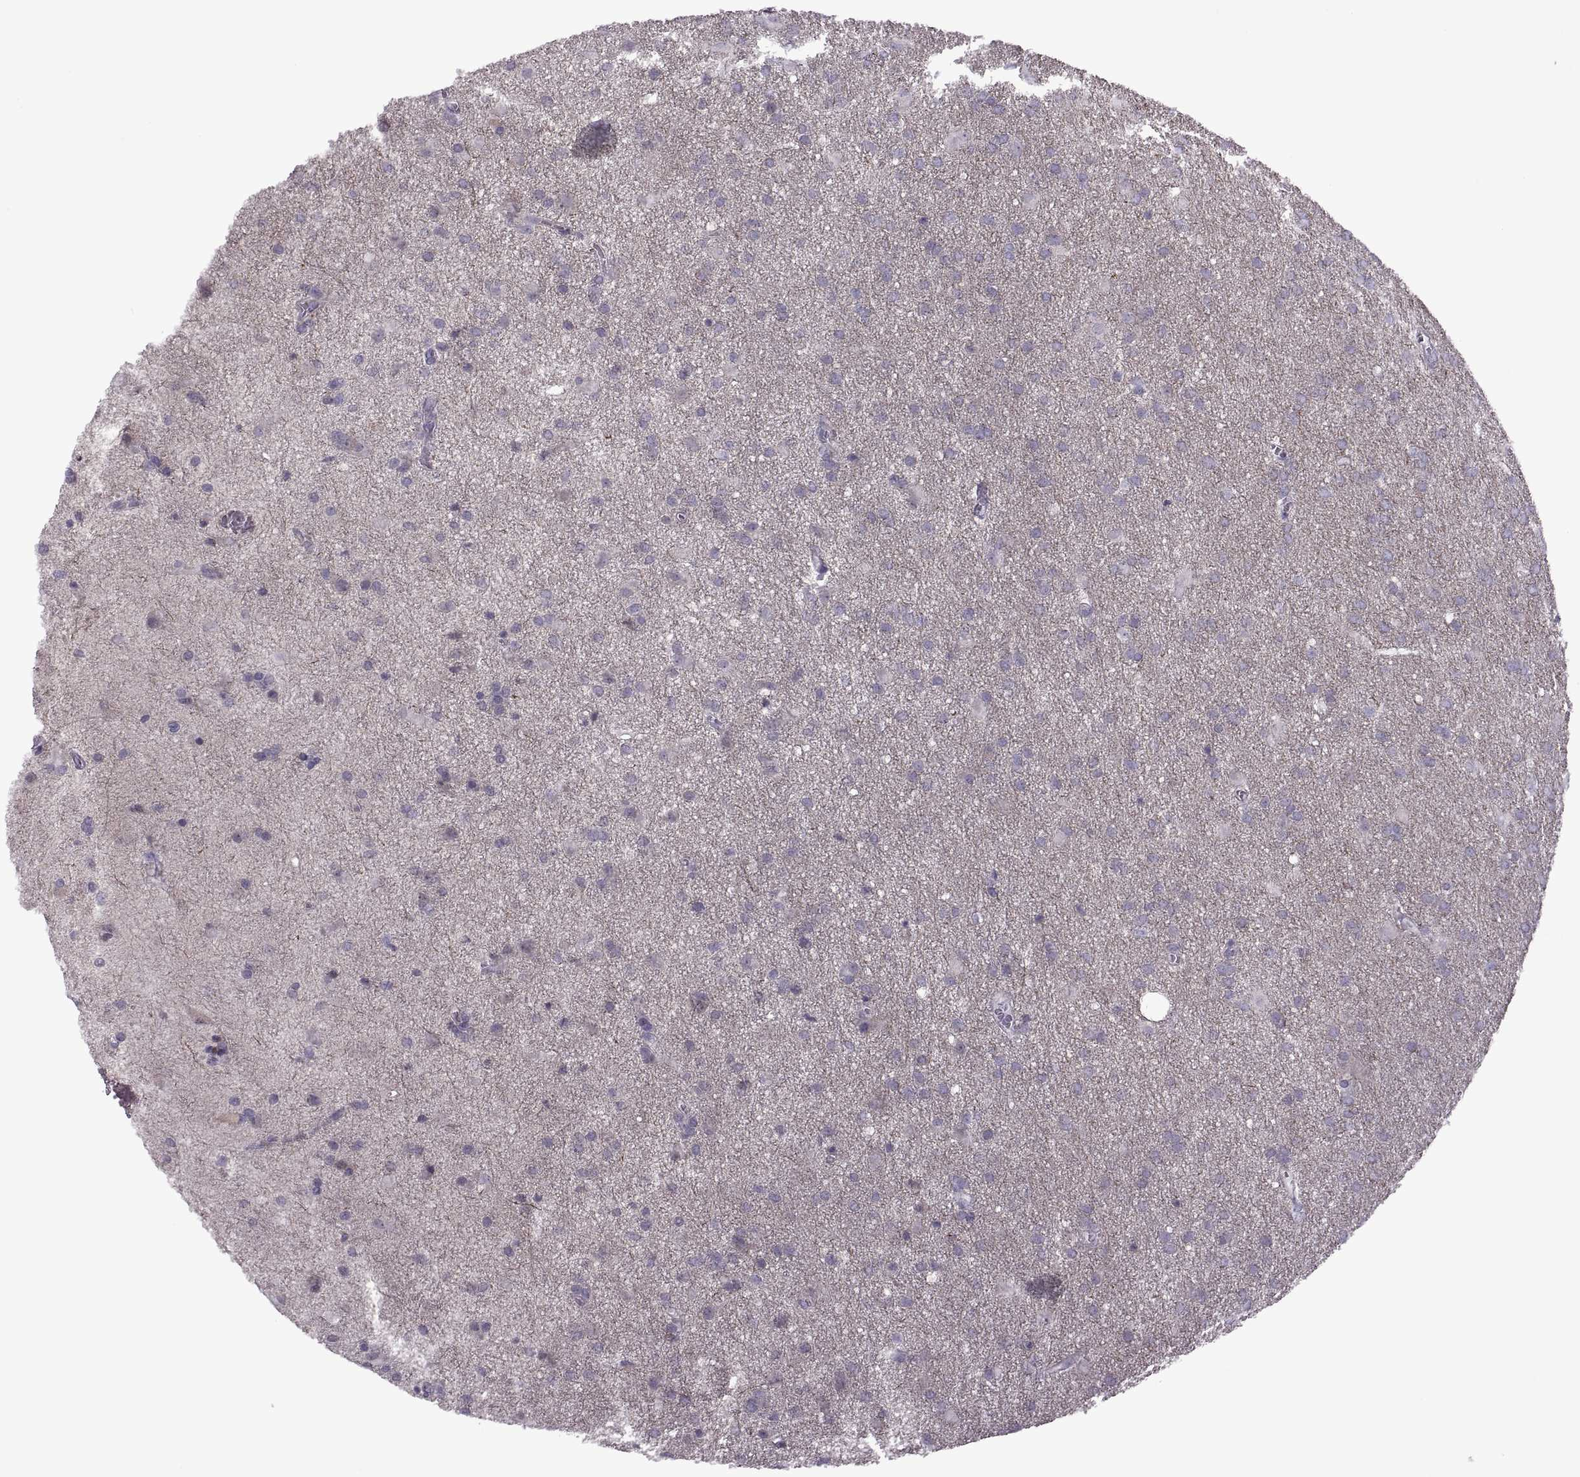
{"staining": {"intensity": "negative", "quantity": "none", "location": "none"}, "tissue": "glioma", "cell_type": "Tumor cells", "image_type": "cancer", "snomed": [{"axis": "morphology", "description": "Glioma, malignant, Low grade"}, {"axis": "topography", "description": "Brain"}], "caption": "High magnification brightfield microscopy of malignant glioma (low-grade) stained with DAB (3,3'-diaminobenzidine) (brown) and counterstained with hematoxylin (blue): tumor cells show no significant positivity.", "gene": "RIPK4", "patient": {"sex": "male", "age": 58}}